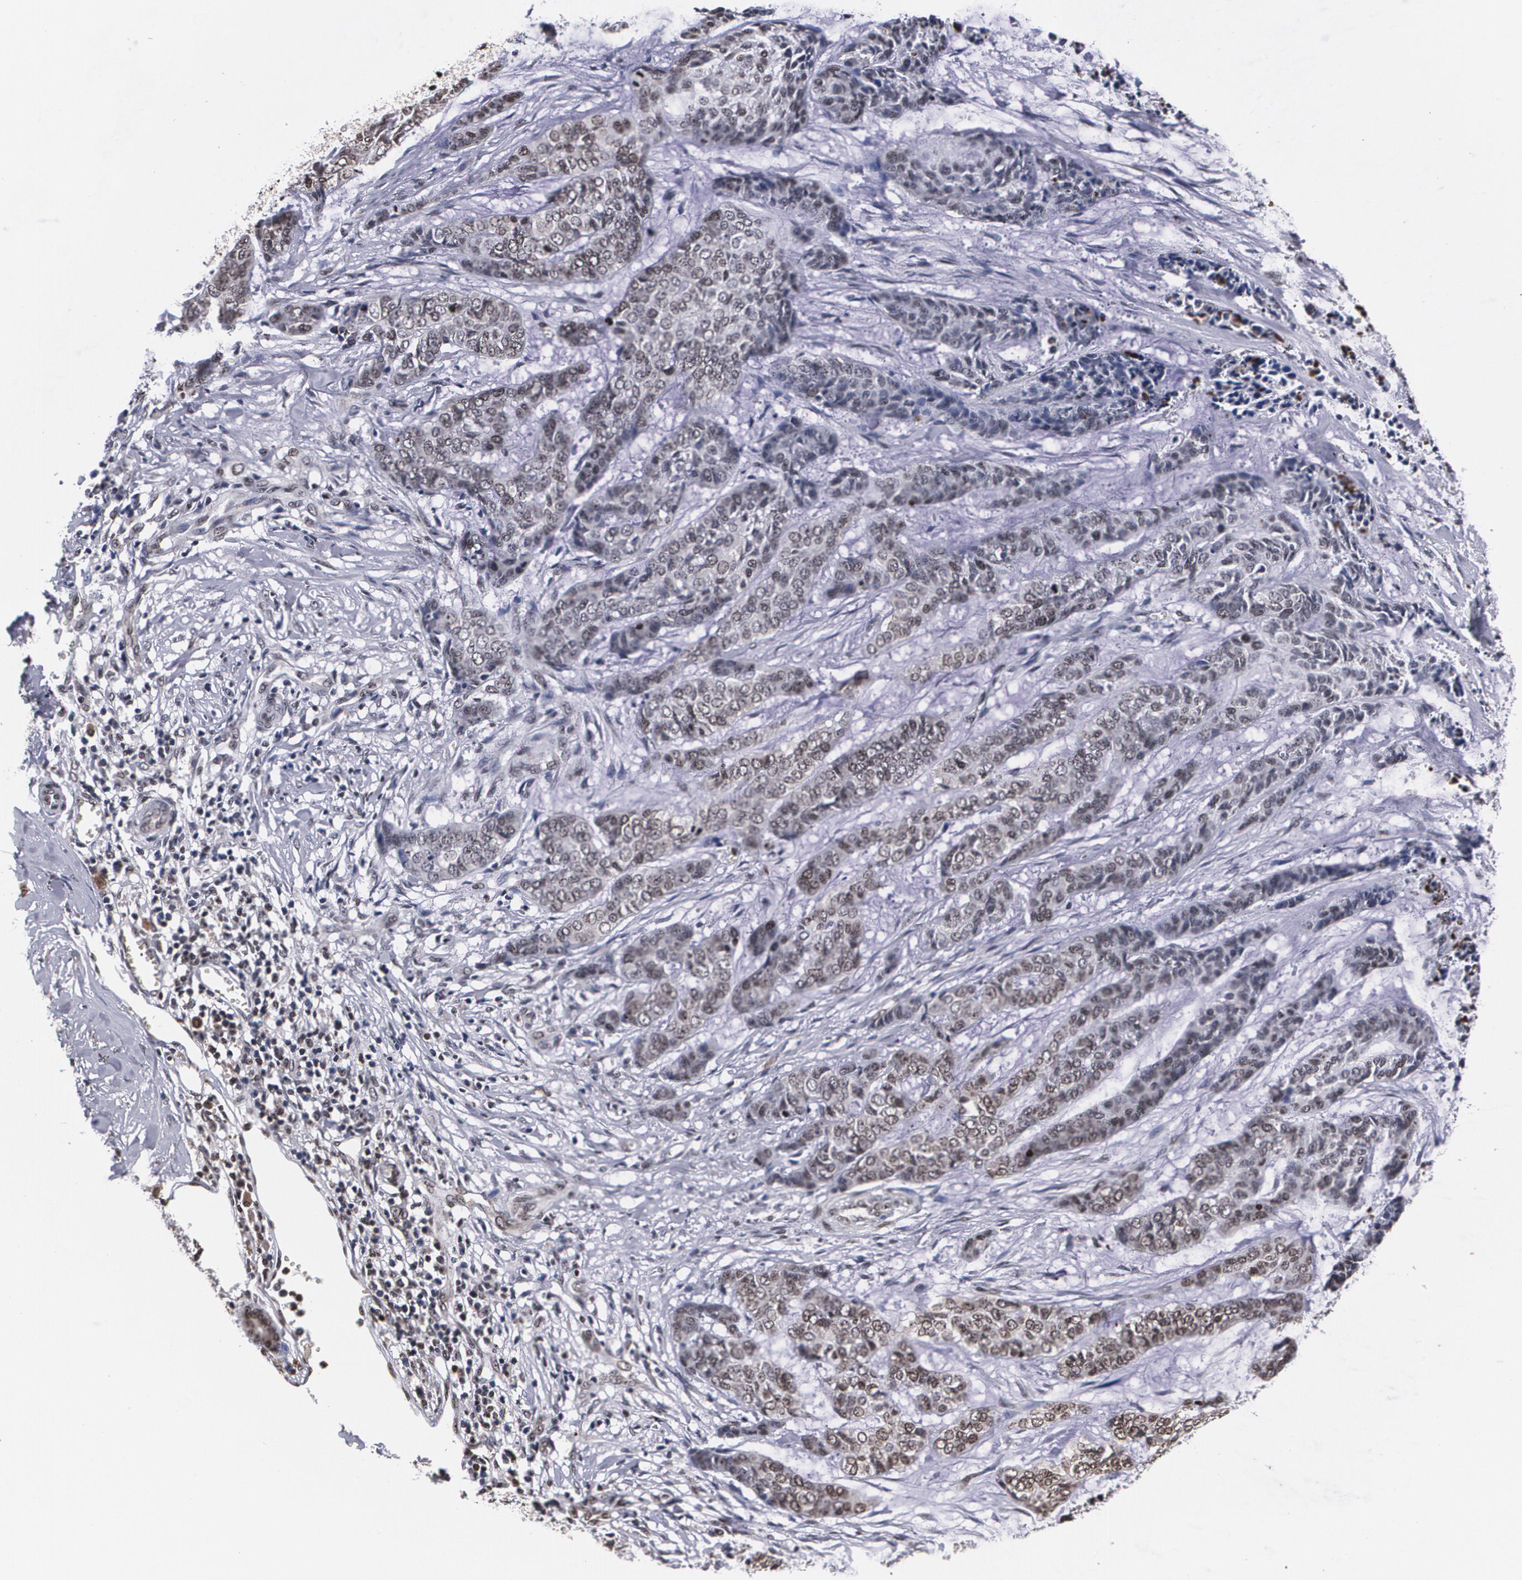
{"staining": {"intensity": "weak", "quantity": "25%-75%", "location": "cytoplasmic/membranous,nuclear"}, "tissue": "skin cancer", "cell_type": "Tumor cells", "image_type": "cancer", "snomed": [{"axis": "morphology", "description": "Basal cell carcinoma"}, {"axis": "topography", "description": "Skin"}], "caption": "Tumor cells show low levels of weak cytoplasmic/membranous and nuclear positivity in about 25%-75% of cells in skin cancer (basal cell carcinoma).", "gene": "MVP", "patient": {"sex": "female", "age": 64}}